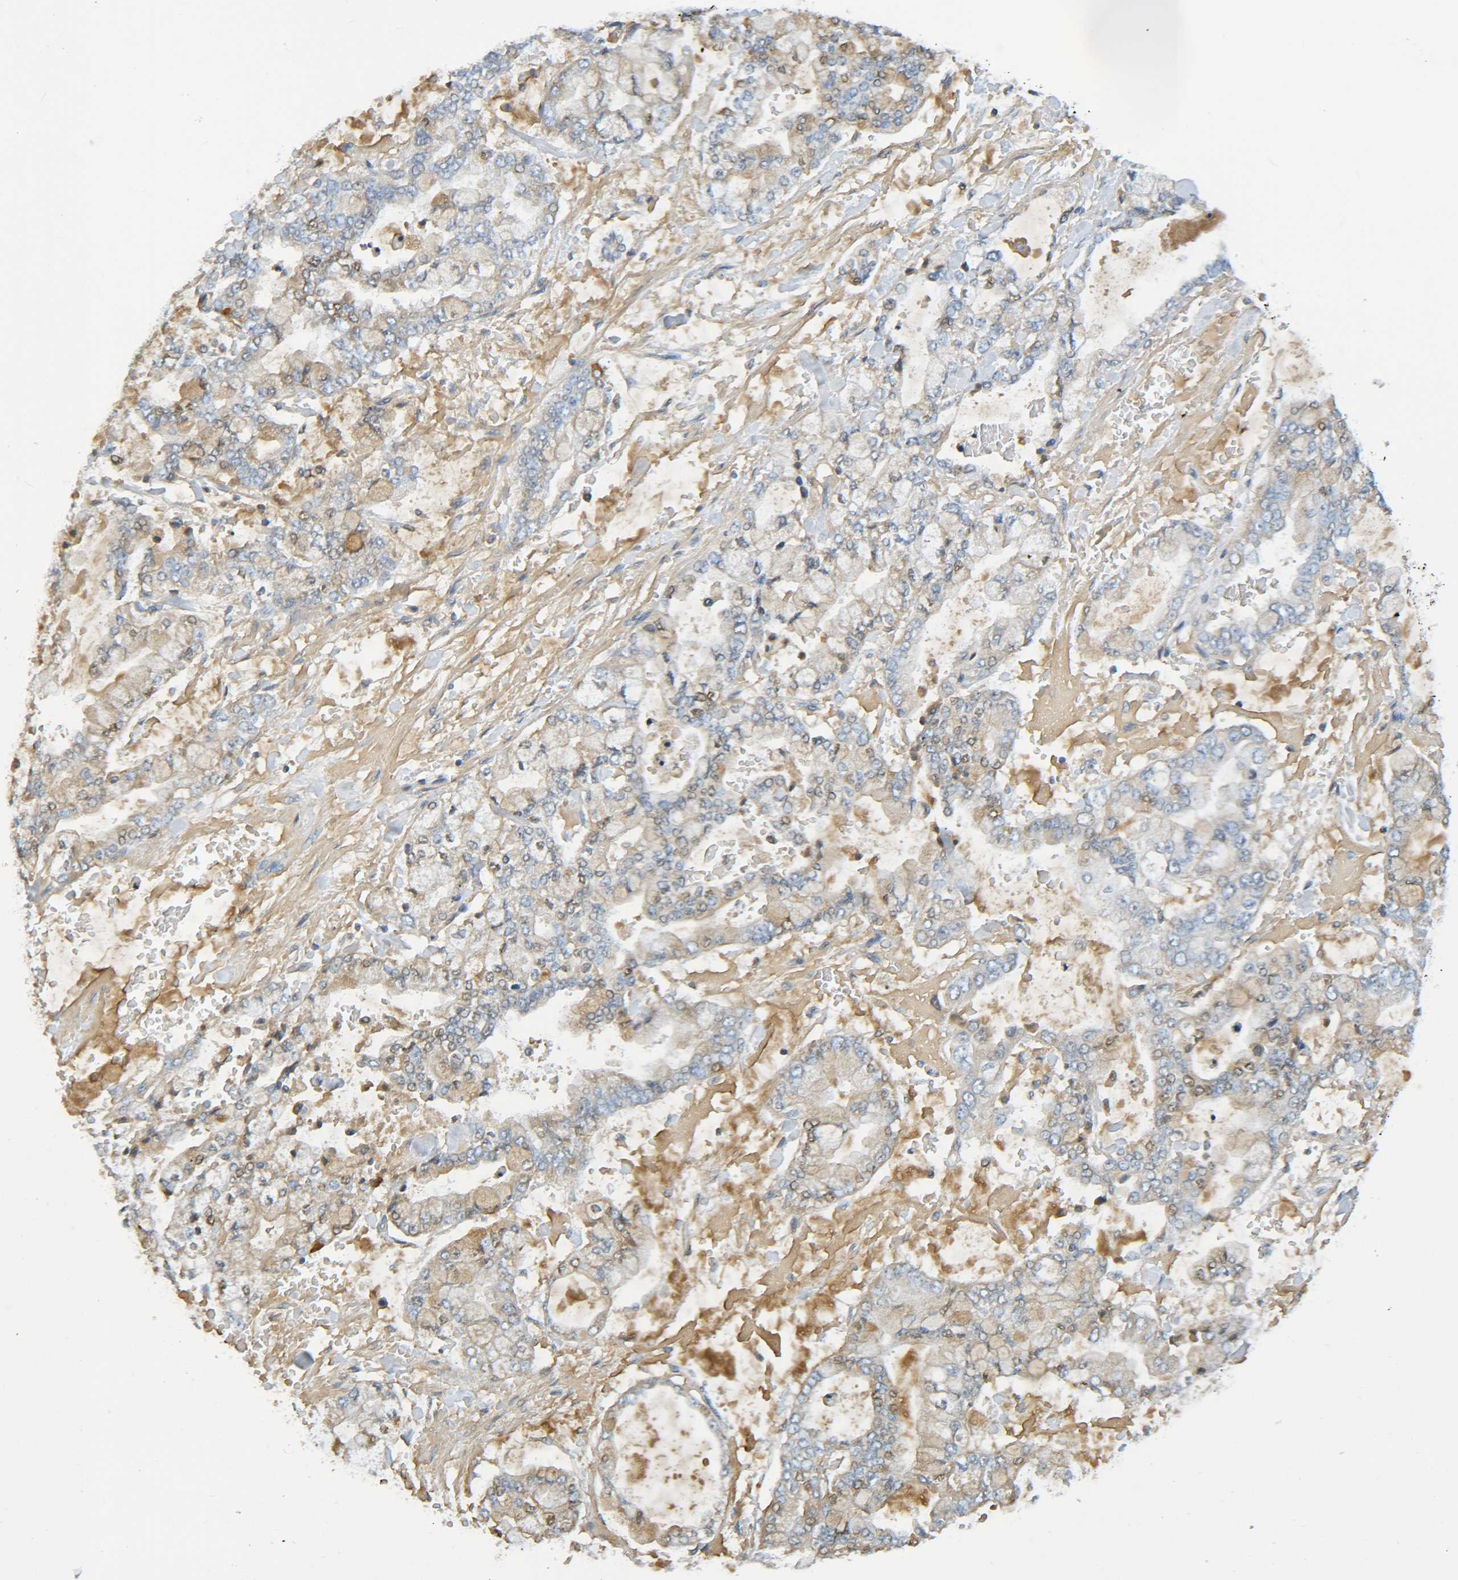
{"staining": {"intensity": "weak", "quantity": "25%-75%", "location": "cytoplasmic/membranous,nuclear"}, "tissue": "stomach cancer", "cell_type": "Tumor cells", "image_type": "cancer", "snomed": [{"axis": "morphology", "description": "Normal tissue, NOS"}, {"axis": "morphology", "description": "Adenocarcinoma, NOS"}, {"axis": "topography", "description": "Stomach, upper"}, {"axis": "topography", "description": "Stomach"}], "caption": "A brown stain highlights weak cytoplasmic/membranous and nuclear staining of a protein in human adenocarcinoma (stomach) tumor cells.", "gene": "C1QA", "patient": {"sex": "male", "age": 76}}